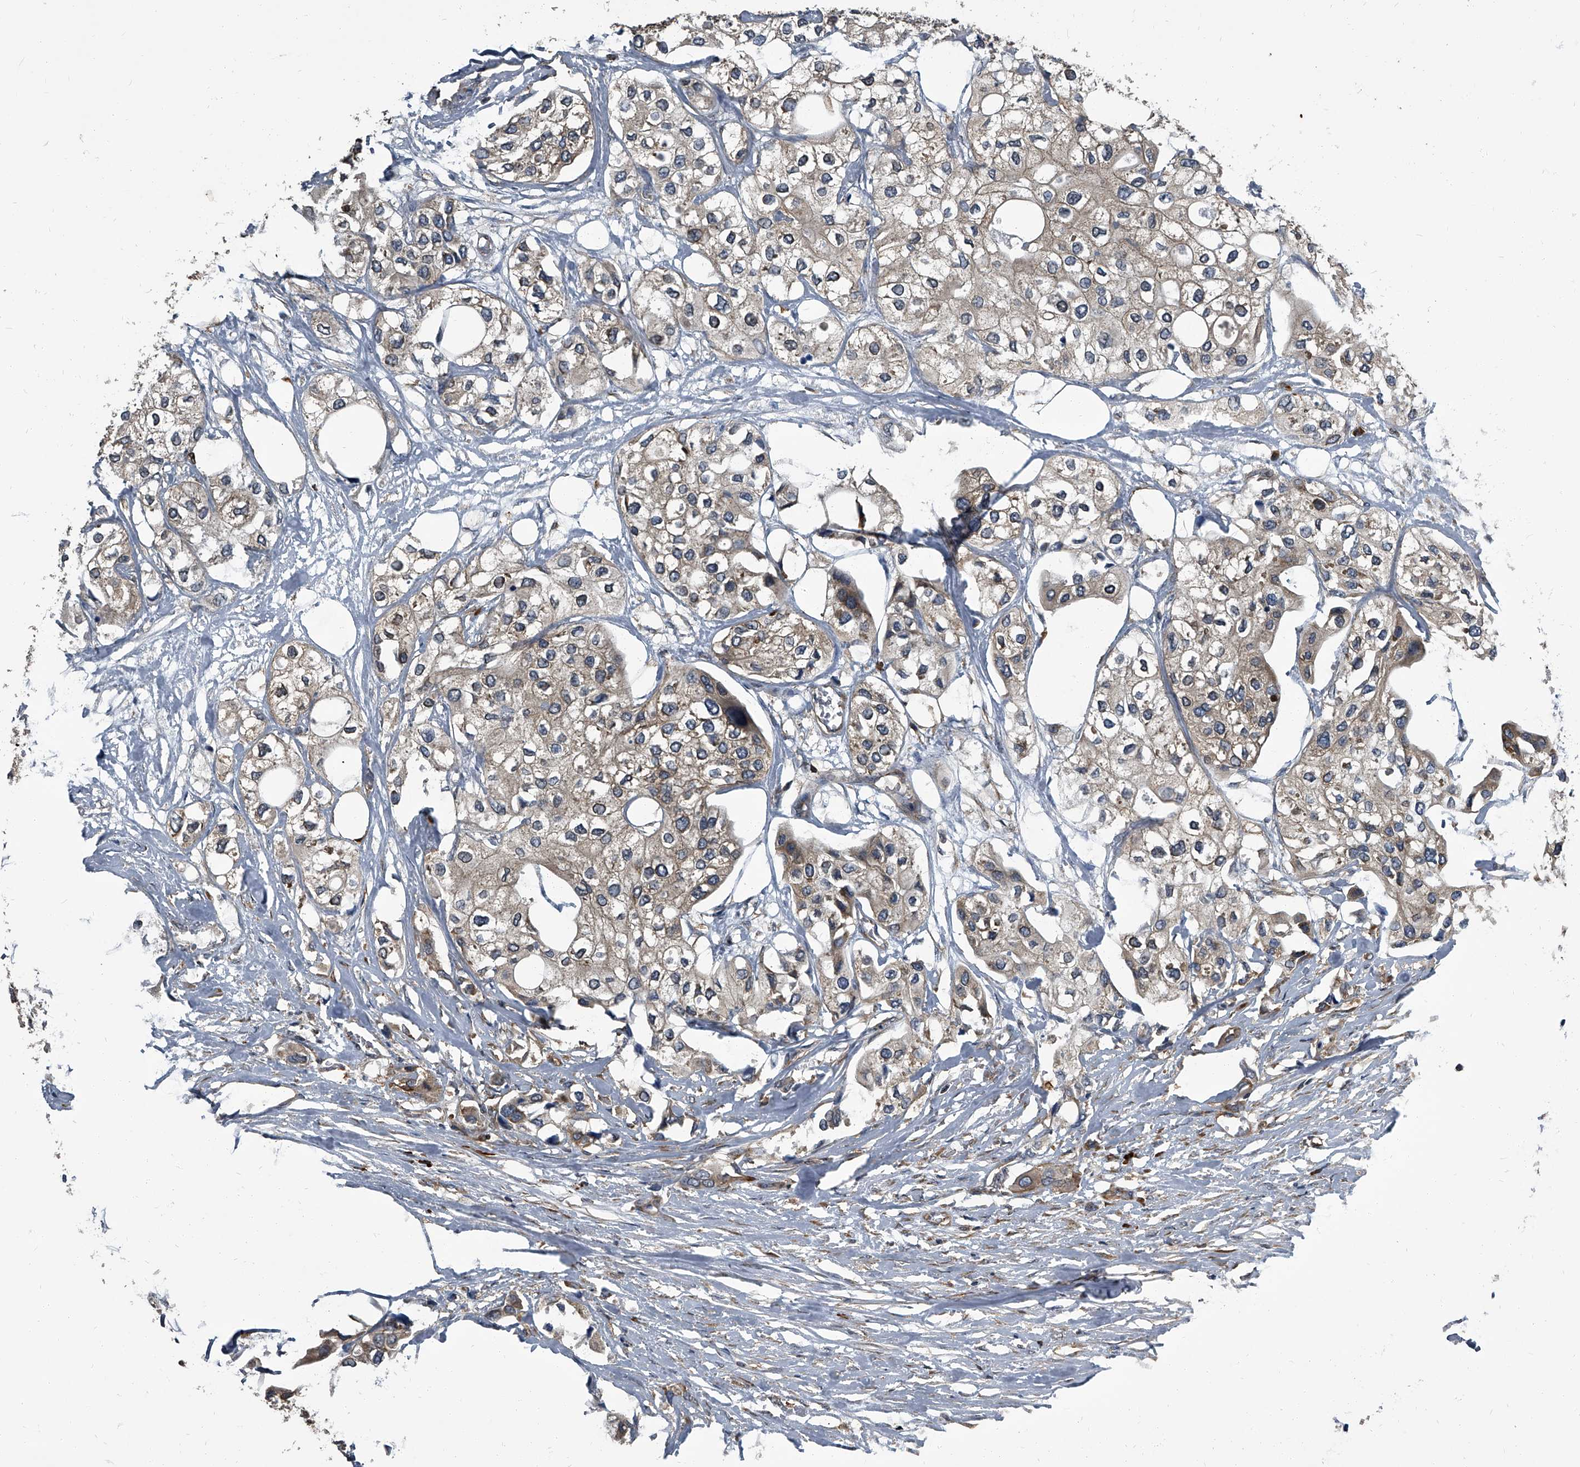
{"staining": {"intensity": "weak", "quantity": ">75%", "location": "cytoplasmic/membranous"}, "tissue": "urothelial cancer", "cell_type": "Tumor cells", "image_type": "cancer", "snomed": [{"axis": "morphology", "description": "Urothelial carcinoma, High grade"}, {"axis": "topography", "description": "Urinary bladder"}], "caption": "Urothelial carcinoma (high-grade) was stained to show a protein in brown. There is low levels of weak cytoplasmic/membranous expression in about >75% of tumor cells.", "gene": "CDV3", "patient": {"sex": "male", "age": 64}}